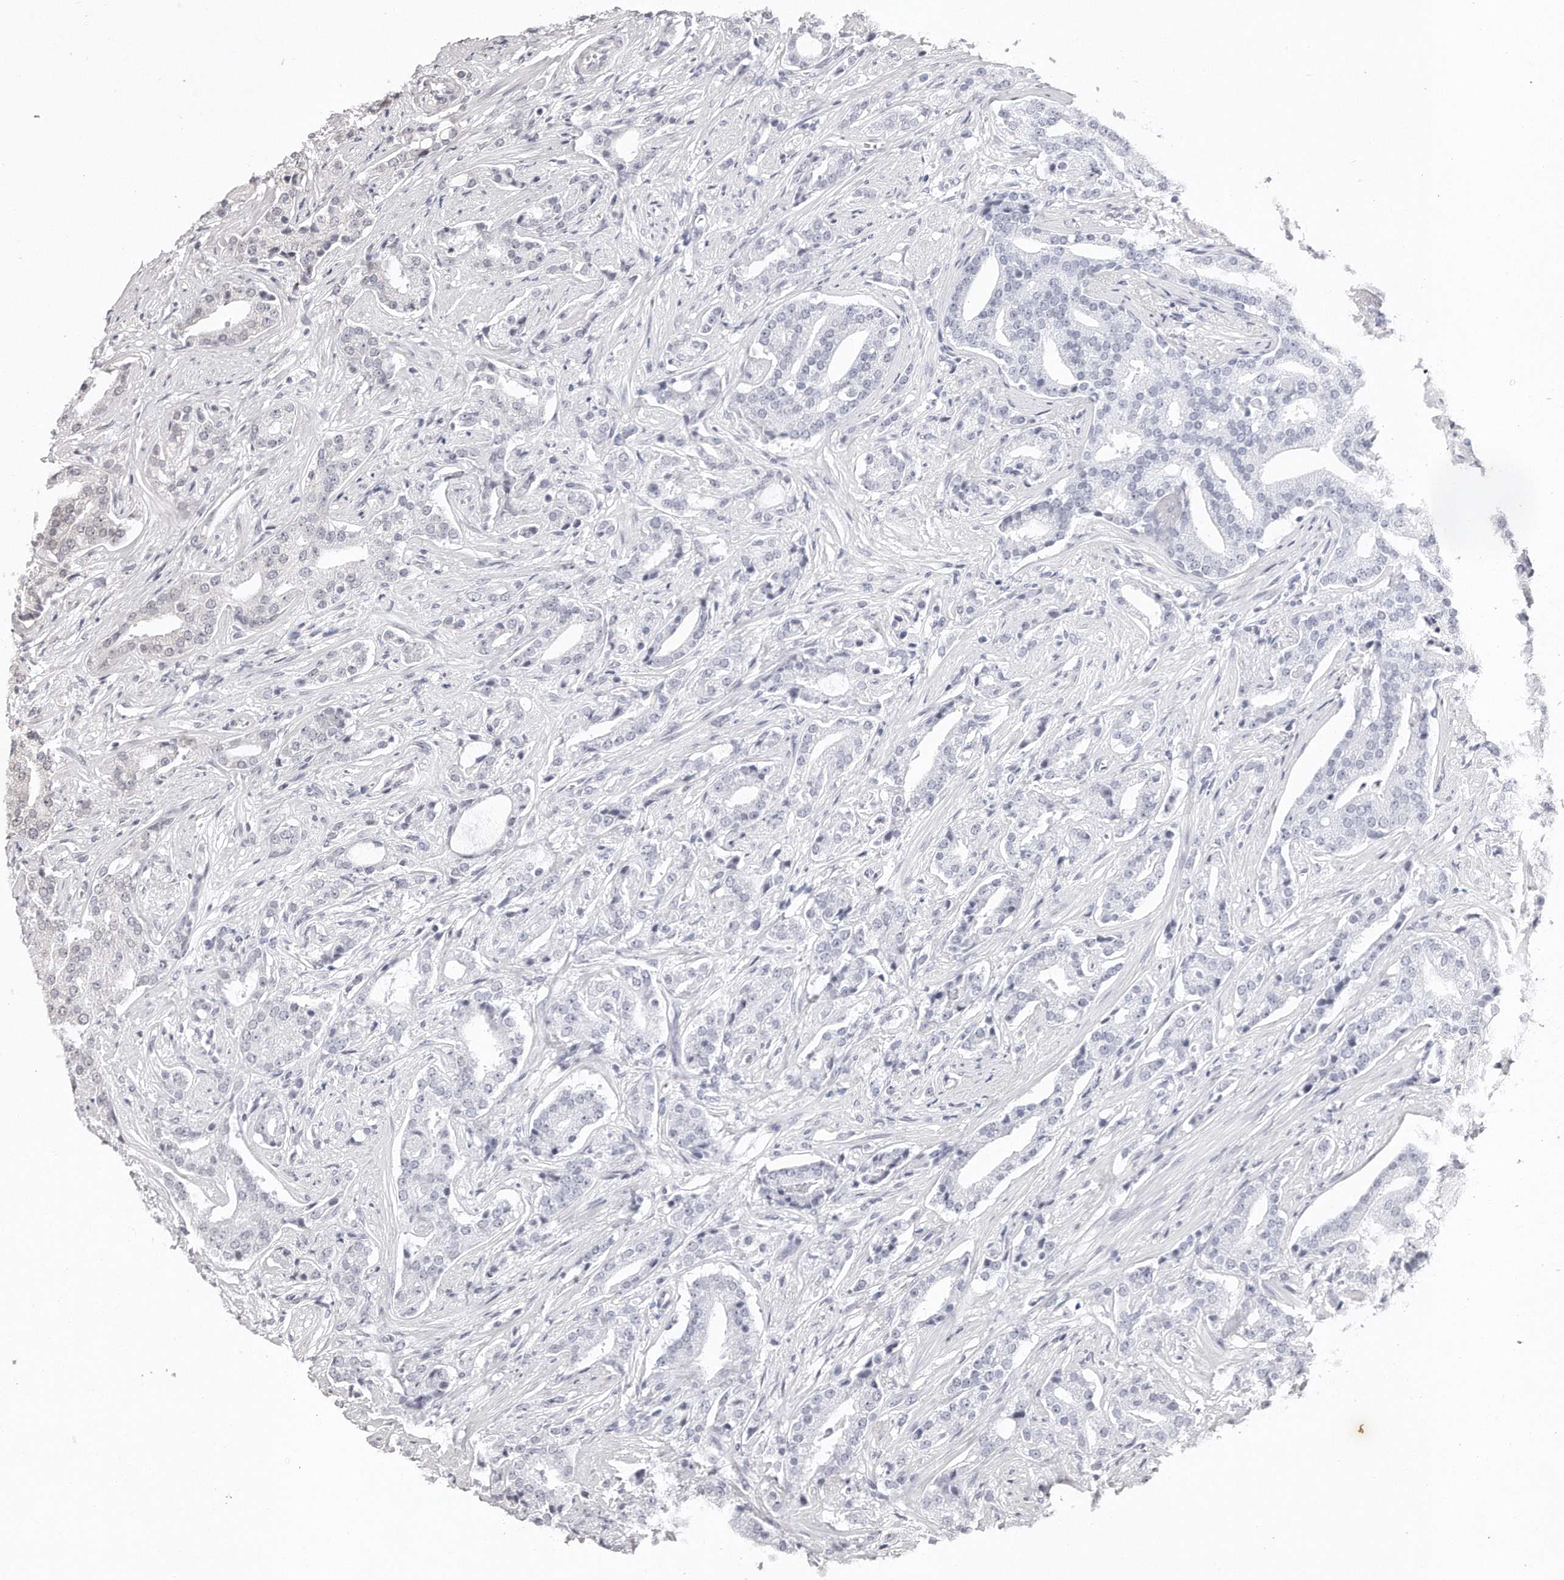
{"staining": {"intensity": "negative", "quantity": "none", "location": "none"}, "tissue": "prostate cancer", "cell_type": "Tumor cells", "image_type": "cancer", "snomed": [{"axis": "morphology", "description": "Adenocarcinoma, Low grade"}, {"axis": "topography", "description": "Prostate"}], "caption": "There is no significant staining in tumor cells of low-grade adenocarcinoma (prostate).", "gene": "HASPIN", "patient": {"sex": "male", "age": 67}}